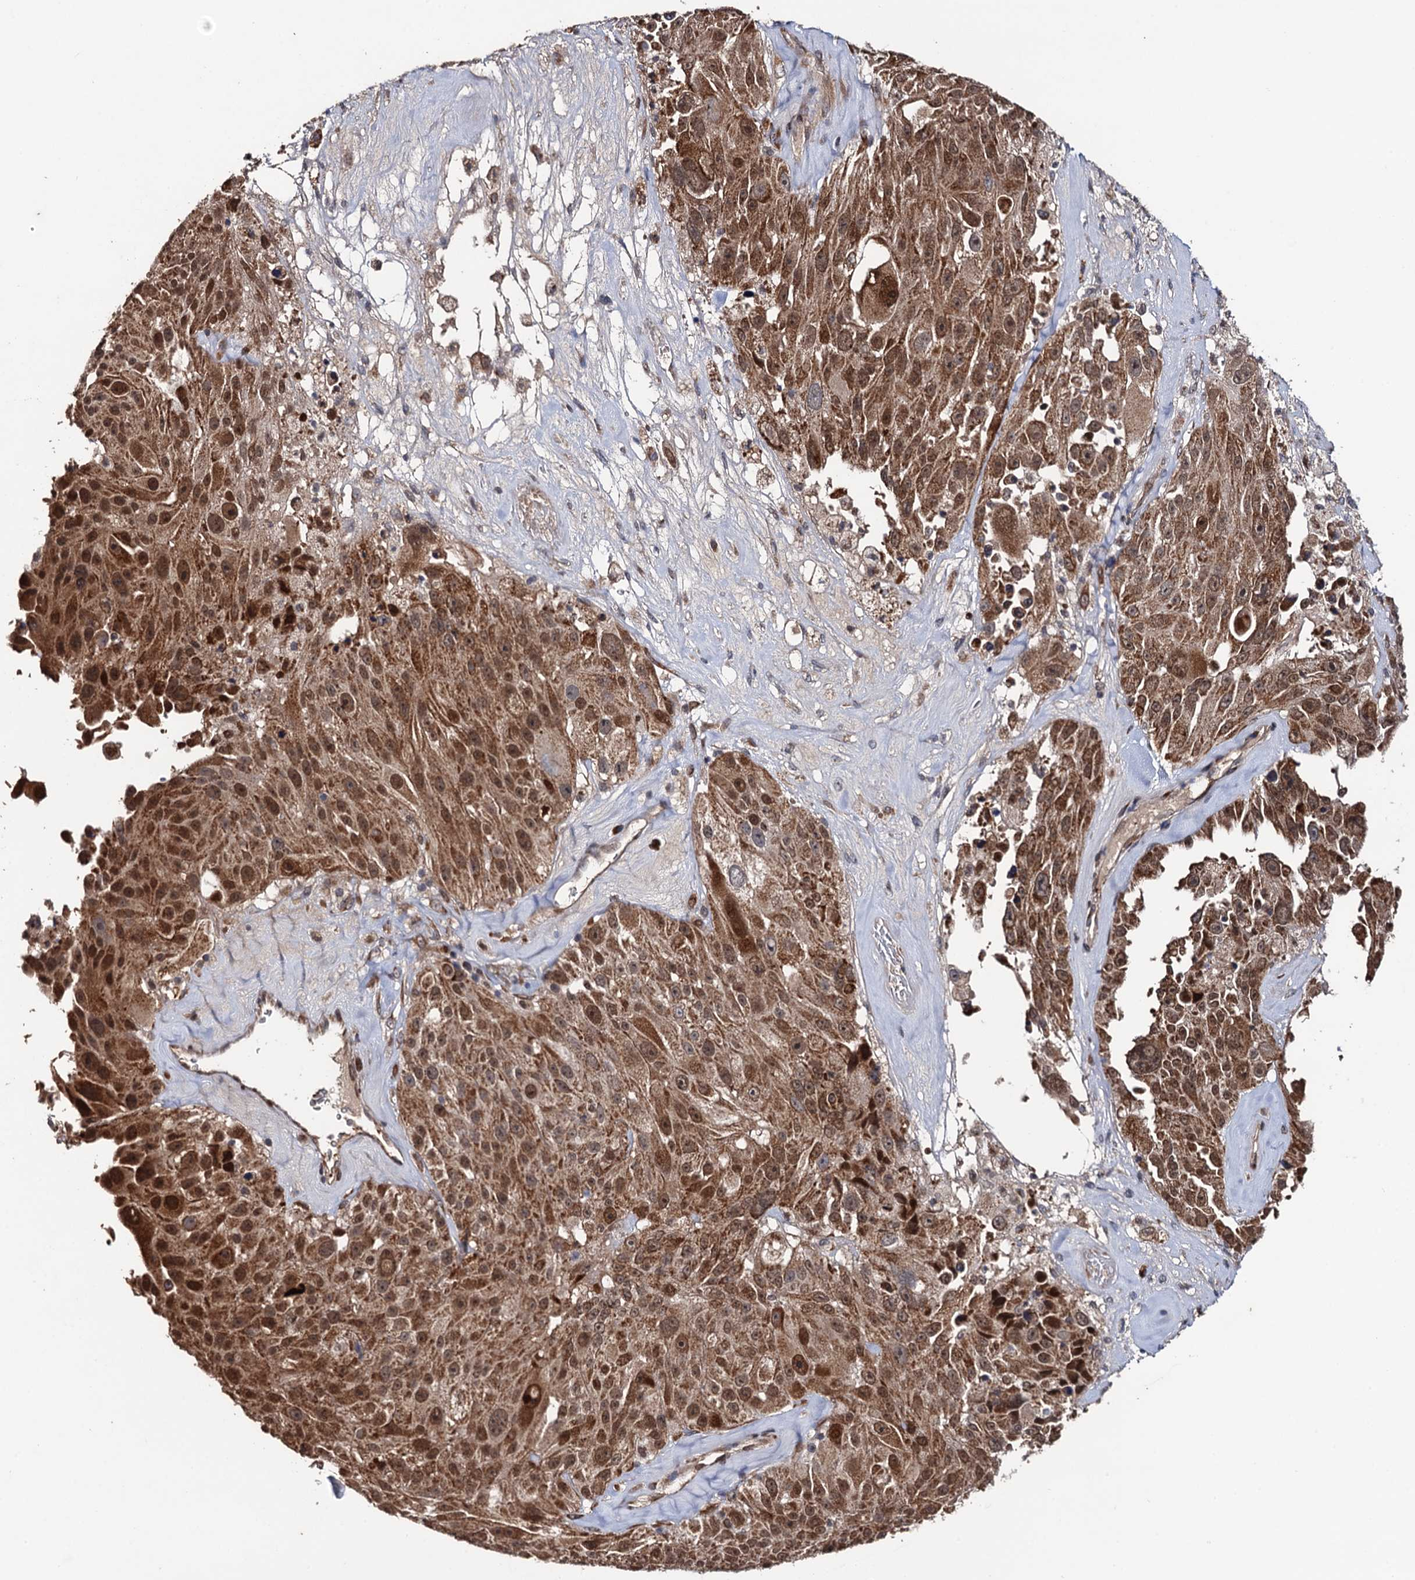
{"staining": {"intensity": "moderate", "quantity": ">75%", "location": "cytoplasmic/membranous,nuclear"}, "tissue": "melanoma", "cell_type": "Tumor cells", "image_type": "cancer", "snomed": [{"axis": "morphology", "description": "Malignant melanoma, Metastatic site"}, {"axis": "topography", "description": "Lymph node"}], "caption": "Melanoma tissue displays moderate cytoplasmic/membranous and nuclear expression in about >75% of tumor cells, visualized by immunohistochemistry.", "gene": "LRRC63", "patient": {"sex": "male", "age": 62}}